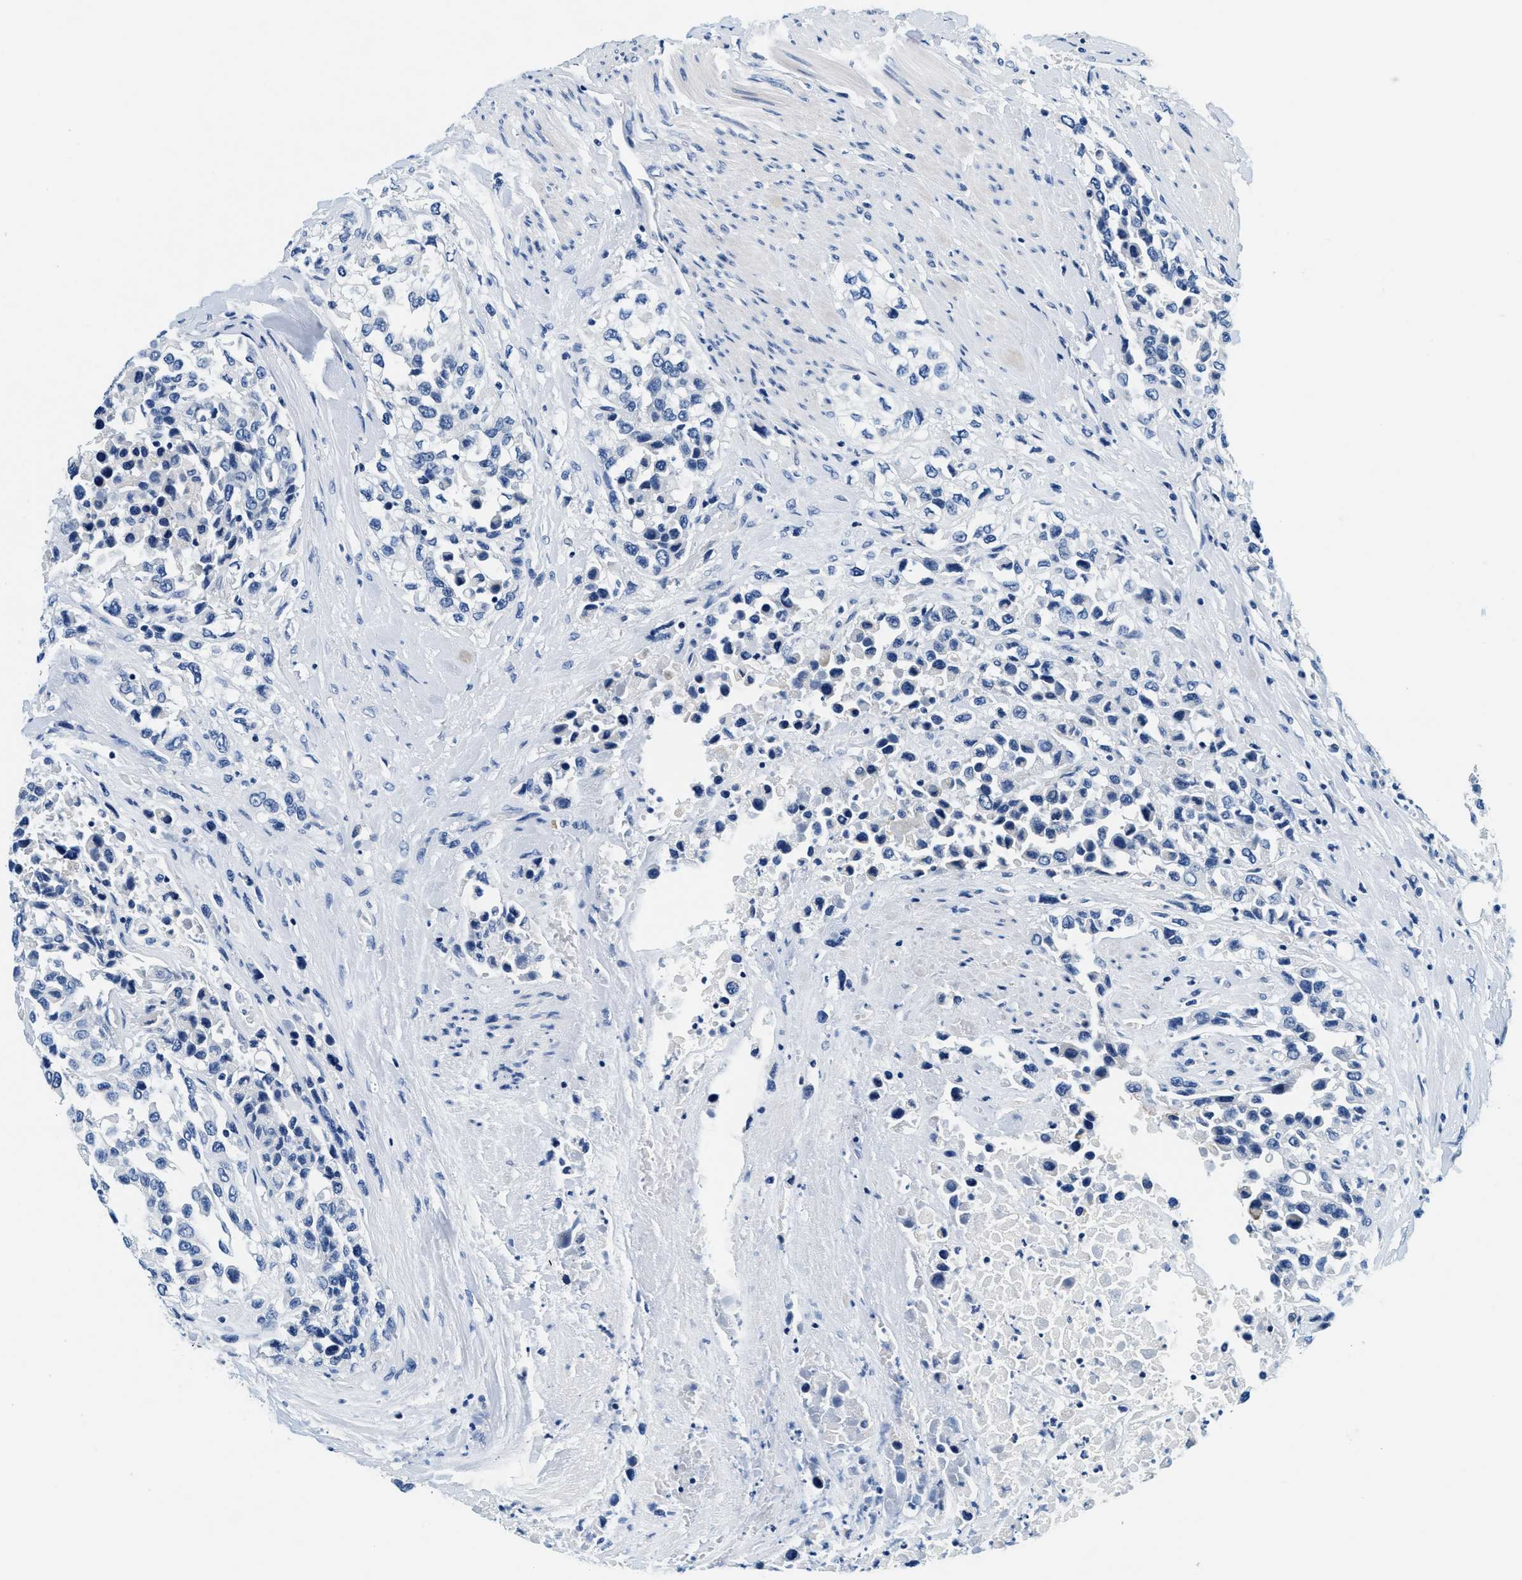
{"staining": {"intensity": "negative", "quantity": "none", "location": "none"}, "tissue": "urothelial cancer", "cell_type": "Tumor cells", "image_type": "cancer", "snomed": [{"axis": "morphology", "description": "Urothelial carcinoma, High grade"}, {"axis": "topography", "description": "Urinary bladder"}], "caption": "DAB (3,3'-diaminobenzidine) immunohistochemical staining of human urothelial cancer demonstrates no significant staining in tumor cells. Brightfield microscopy of IHC stained with DAB (brown) and hematoxylin (blue), captured at high magnification.", "gene": "GSTM3", "patient": {"sex": "female", "age": 80}}